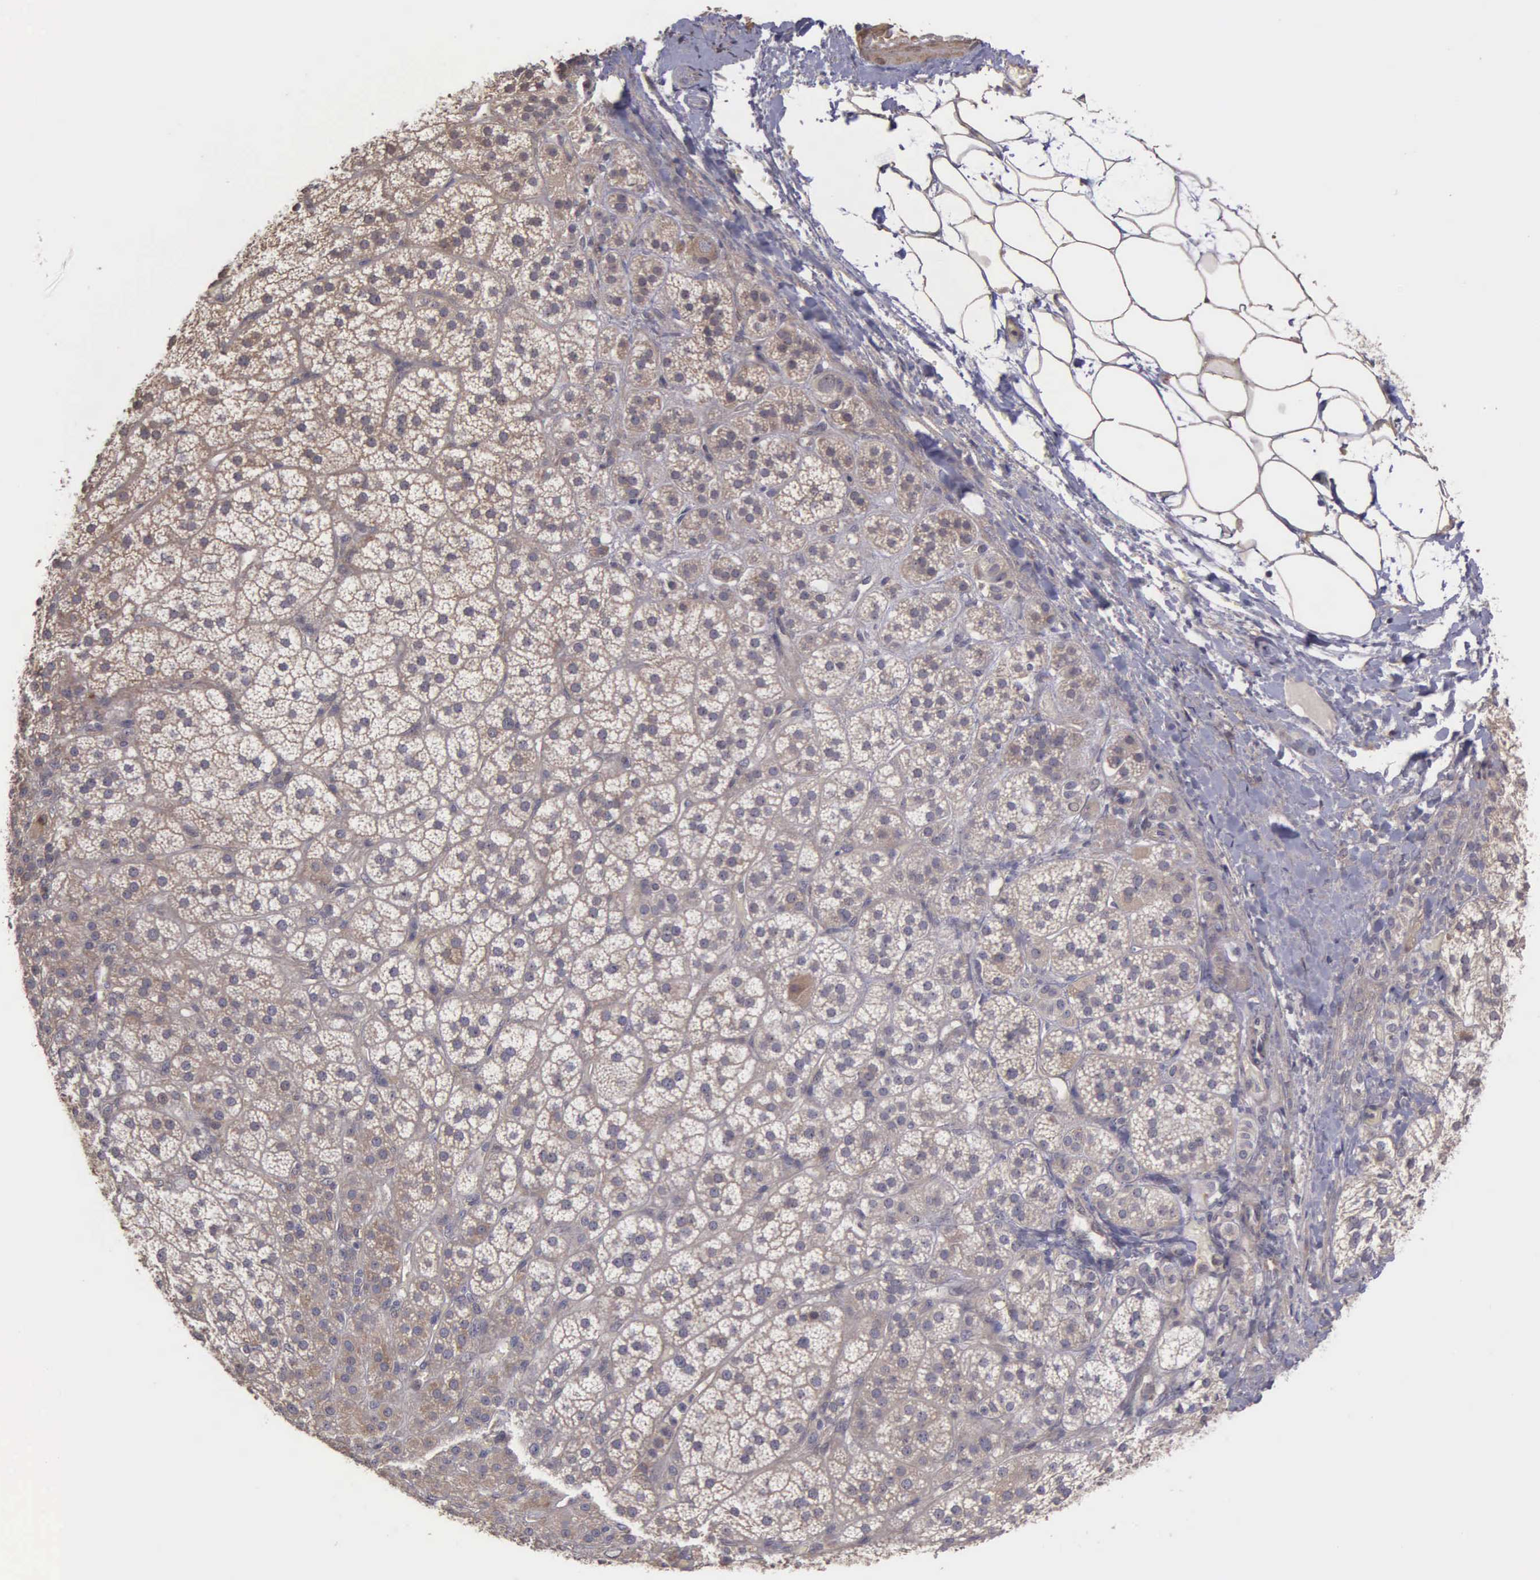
{"staining": {"intensity": "weak", "quantity": ">75%", "location": "cytoplasmic/membranous"}, "tissue": "adrenal gland", "cell_type": "Glandular cells", "image_type": "normal", "snomed": [{"axis": "morphology", "description": "Normal tissue, NOS"}, {"axis": "topography", "description": "Adrenal gland"}], "caption": "Weak cytoplasmic/membranous expression for a protein is seen in about >75% of glandular cells of benign adrenal gland using IHC.", "gene": "RTL10", "patient": {"sex": "female", "age": 60}}